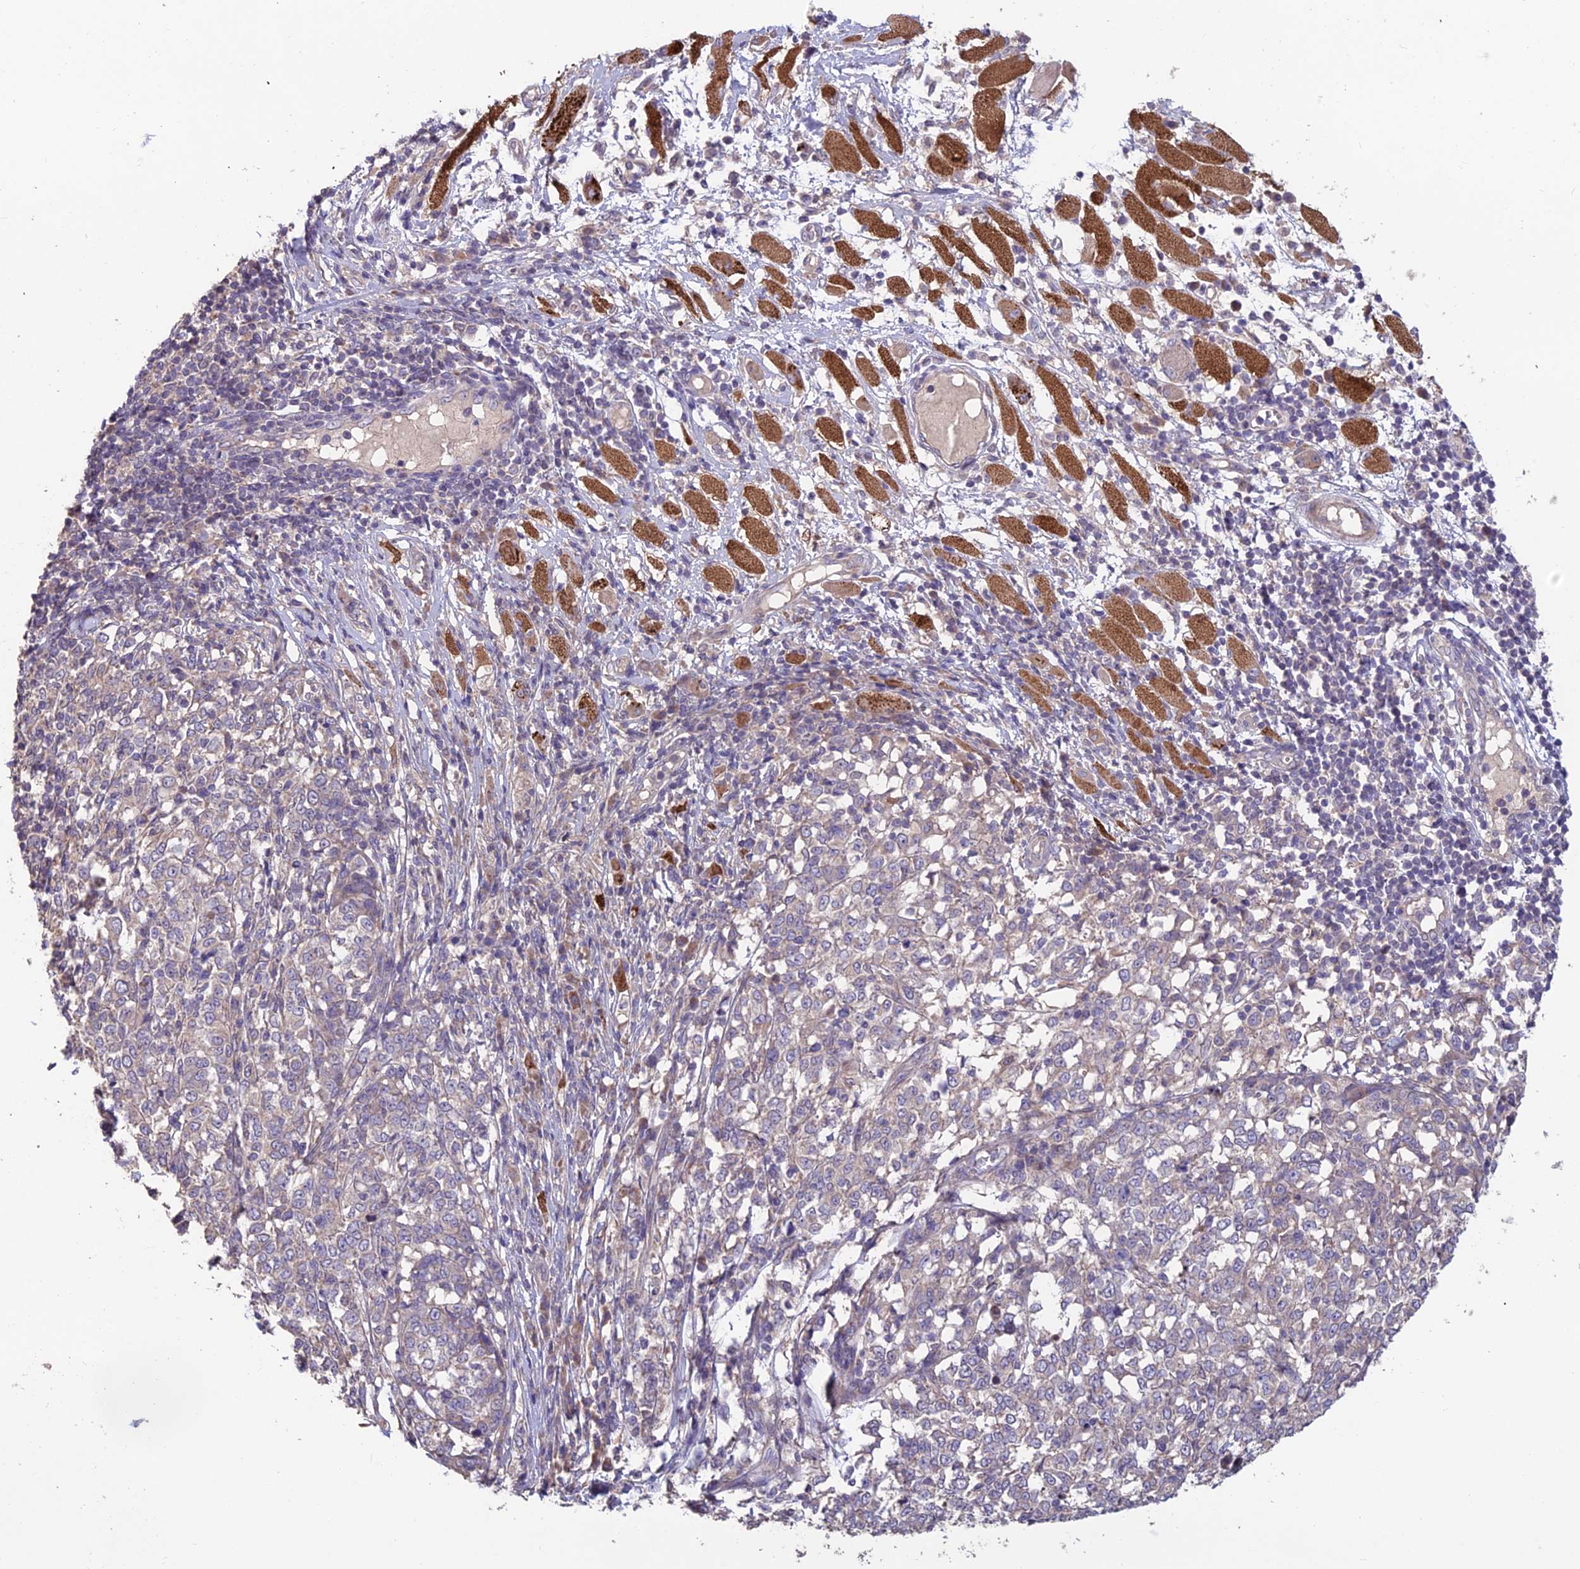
{"staining": {"intensity": "weak", "quantity": "25%-75%", "location": "cytoplasmic/membranous"}, "tissue": "melanoma", "cell_type": "Tumor cells", "image_type": "cancer", "snomed": [{"axis": "morphology", "description": "Malignant melanoma, NOS"}, {"axis": "topography", "description": "Skin"}], "caption": "This is an image of immunohistochemistry (IHC) staining of melanoma, which shows weak positivity in the cytoplasmic/membranous of tumor cells.", "gene": "SHISA5", "patient": {"sex": "female", "age": 72}}